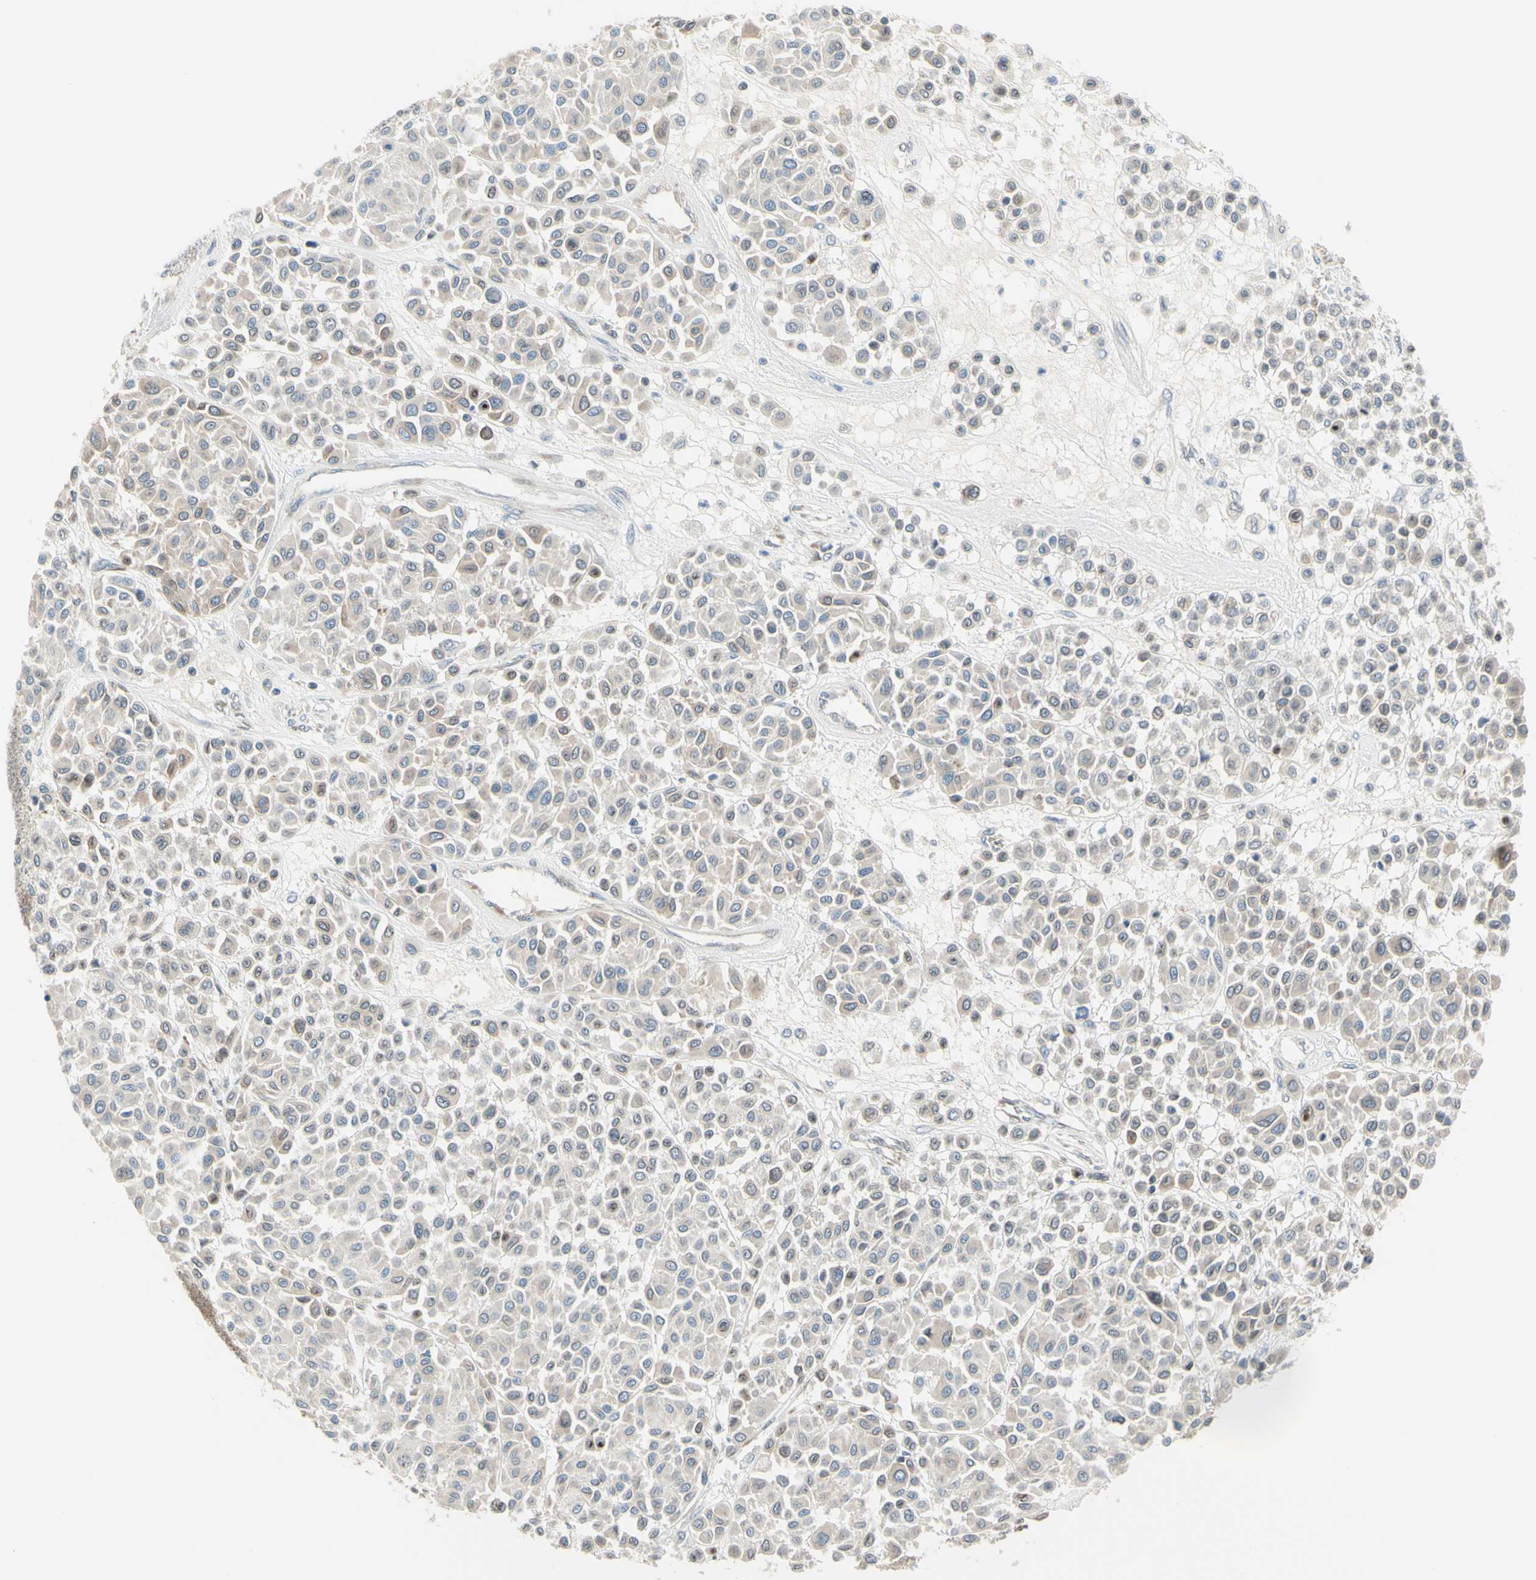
{"staining": {"intensity": "weak", "quantity": "25%-75%", "location": "cytoplasmic/membranous"}, "tissue": "melanoma", "cell_type": "Tumor cells", "image_type": "cancer", "snomed": [{"axis": "morphology", "description": "Malignant melanoma, Metastatic site"}, {"axis": "topography", "description": "Soft tissue"}], "caption": "Protein staining demonstrates weak cytoplasmic/membranous expression in approximately 25%-75% of tumor cells in melanoma.", "gene": "TRAF2", "patient": {"sex": "male", "age": 41}}